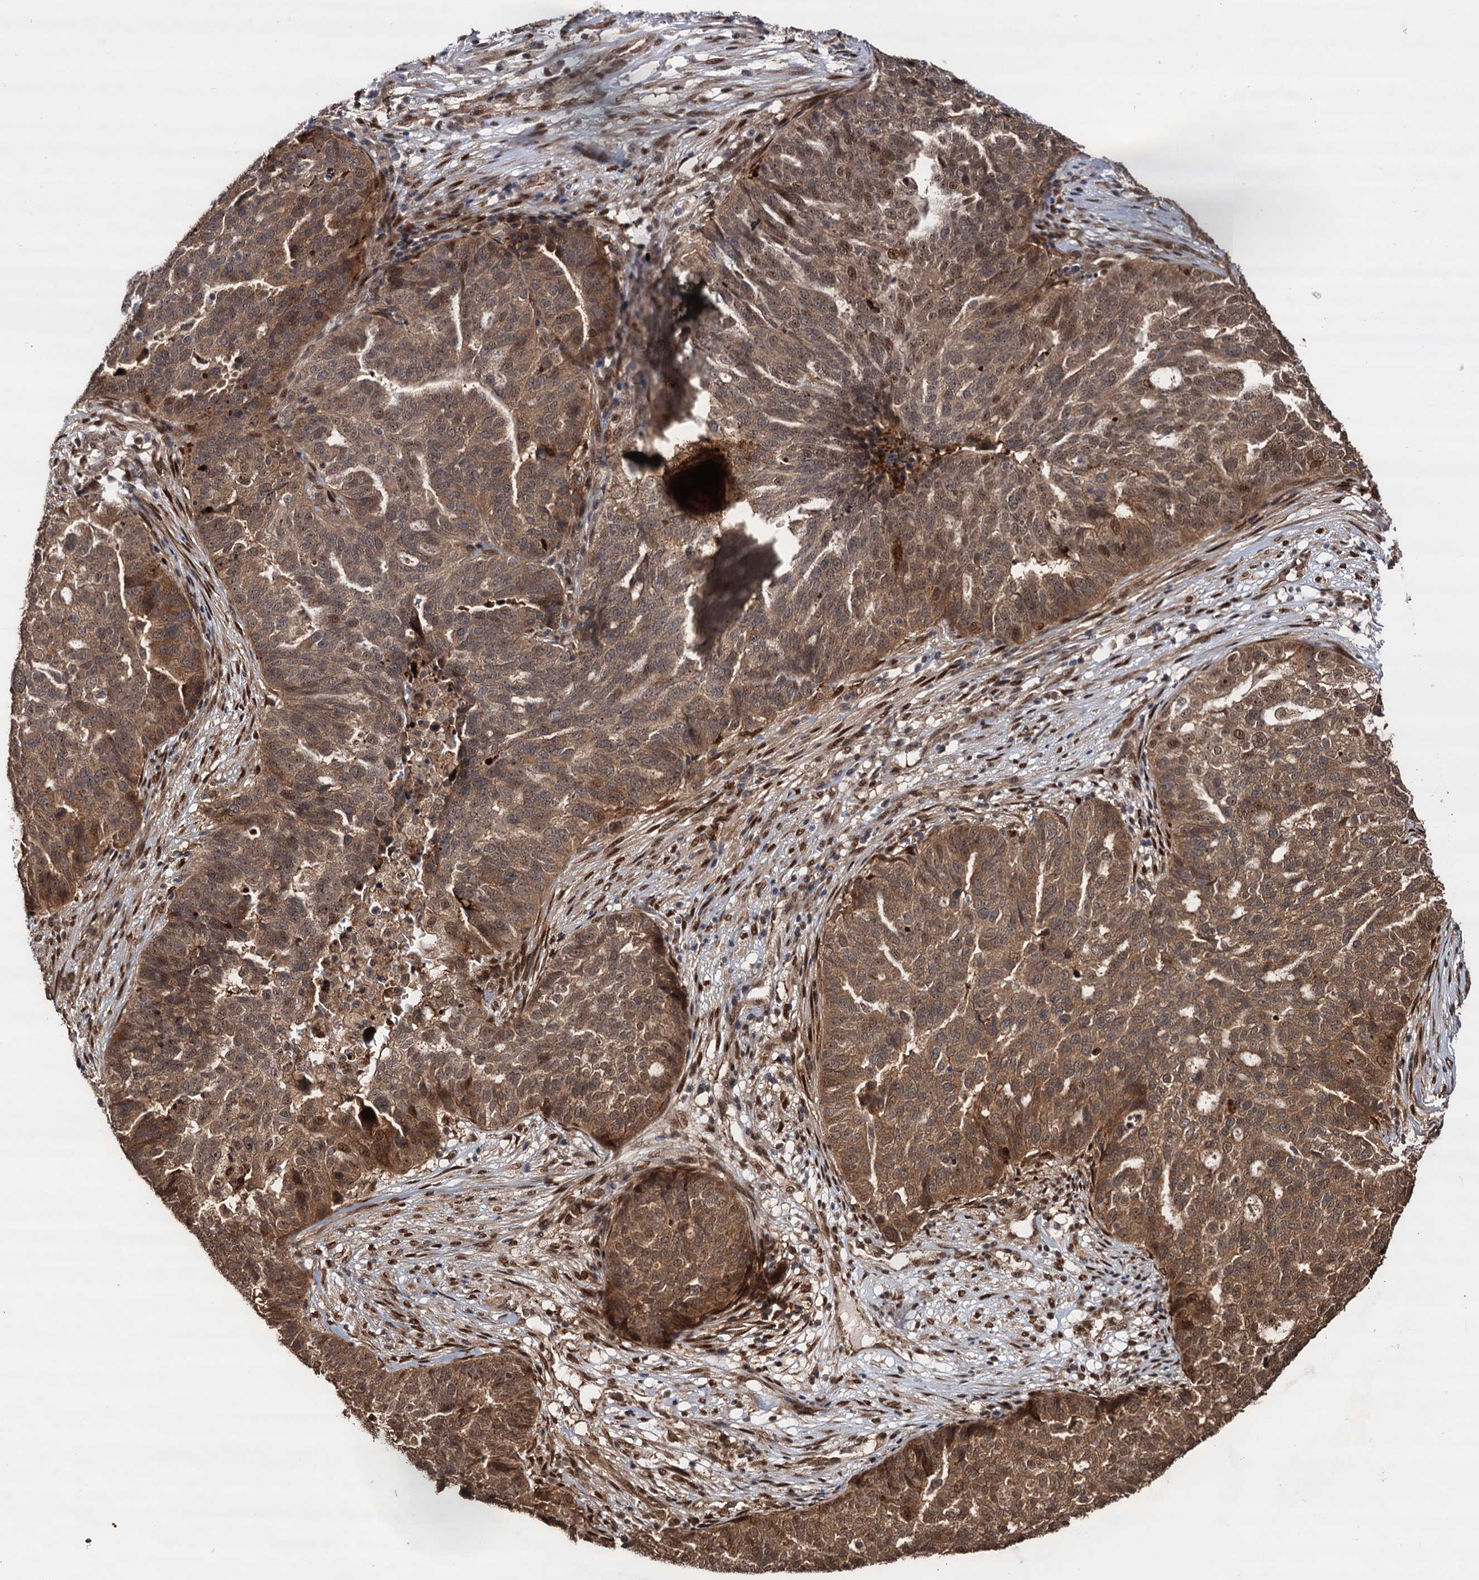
{"staining": {"intensity": "moderate", "quantity": ">75%", "location": "cytoplasmic/membranous,nuclear"}, "tissue": "ovarian cancer", "cell_type": "Tumor cells", "image_type": "cancer", "snomed": [{"axis": "morphology", "description": "Cystadenocarcinoma, serous, NOS"}, {"axis": "topography", "description": "Ovary"}], "caption": "Ovarian cancer stained for a protein displays moderate cytoplasmic/membranous and nuclear positivity in tumor cells. The protein of interest is stained brown, and the nuclei are stained in blue (DAB (3,3'-diaminobenzidine) IHC with brightfield microscopy, high magnification).", "gene": "PIGB", "patient": {"sex": "female", "age": 59}}